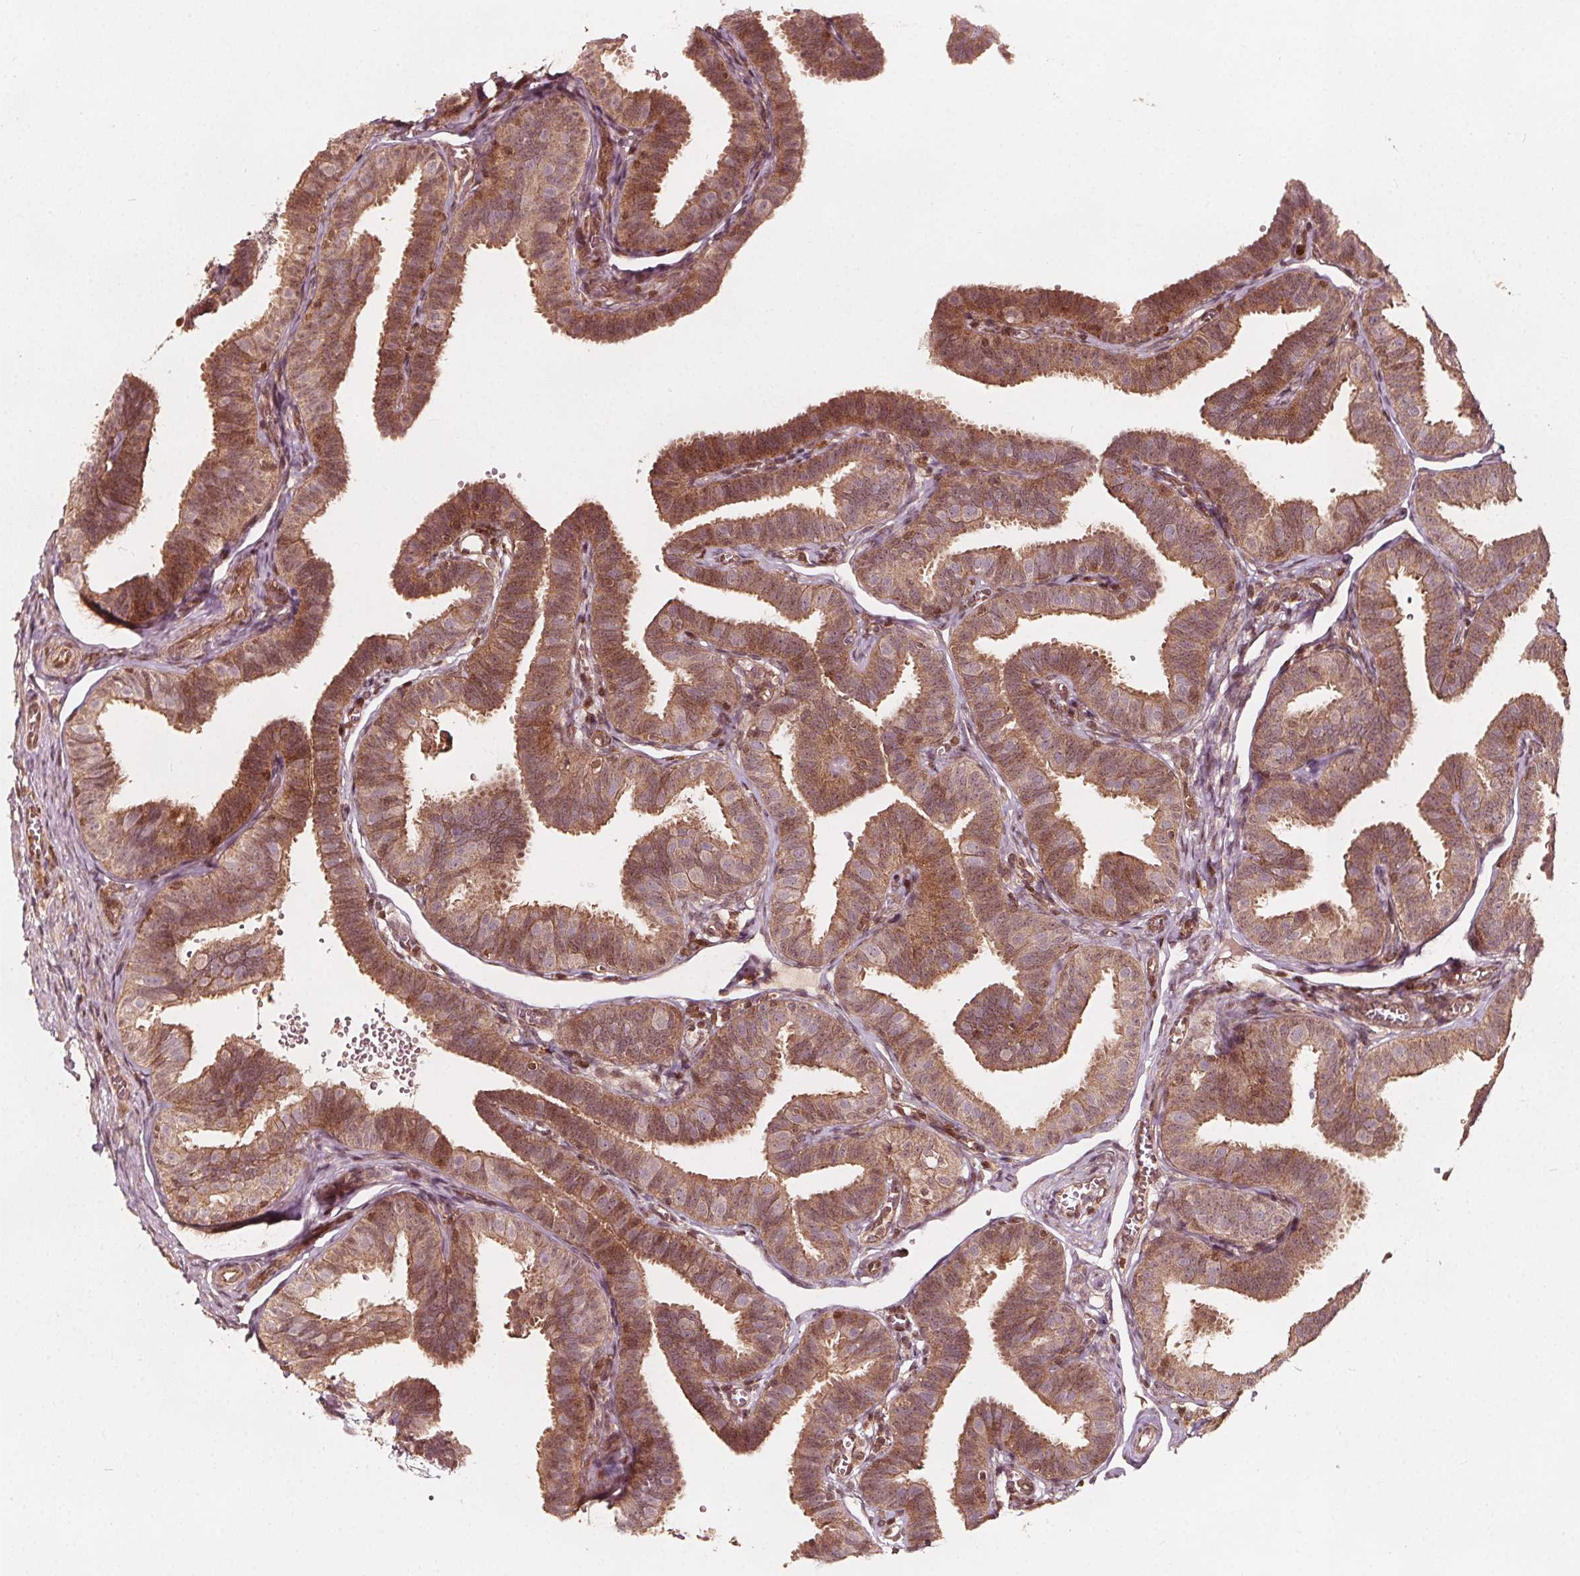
{"staining": {"intensity": "moderate", "quantity": ">75%", "location": "cytoplasmic/membranous"}, "tissue": "fallopian tube", "cell_type": "Glandular cells", "image_type": "normal", "snomed": [{"axis": "morphology", "description": "Normal tissue, NOS"}, {"axis": "topography", "description": "Fallopian tube"}], "caption": "Benign fallopian tube demonstrates moderate cytoplasmic/membranous staining in about >75% of glandular cells, visualized by immunohistochemistry. Nuclei are stained in blue.", "gene": "AIP", "patient": {"sex": "female", "age": 25}}